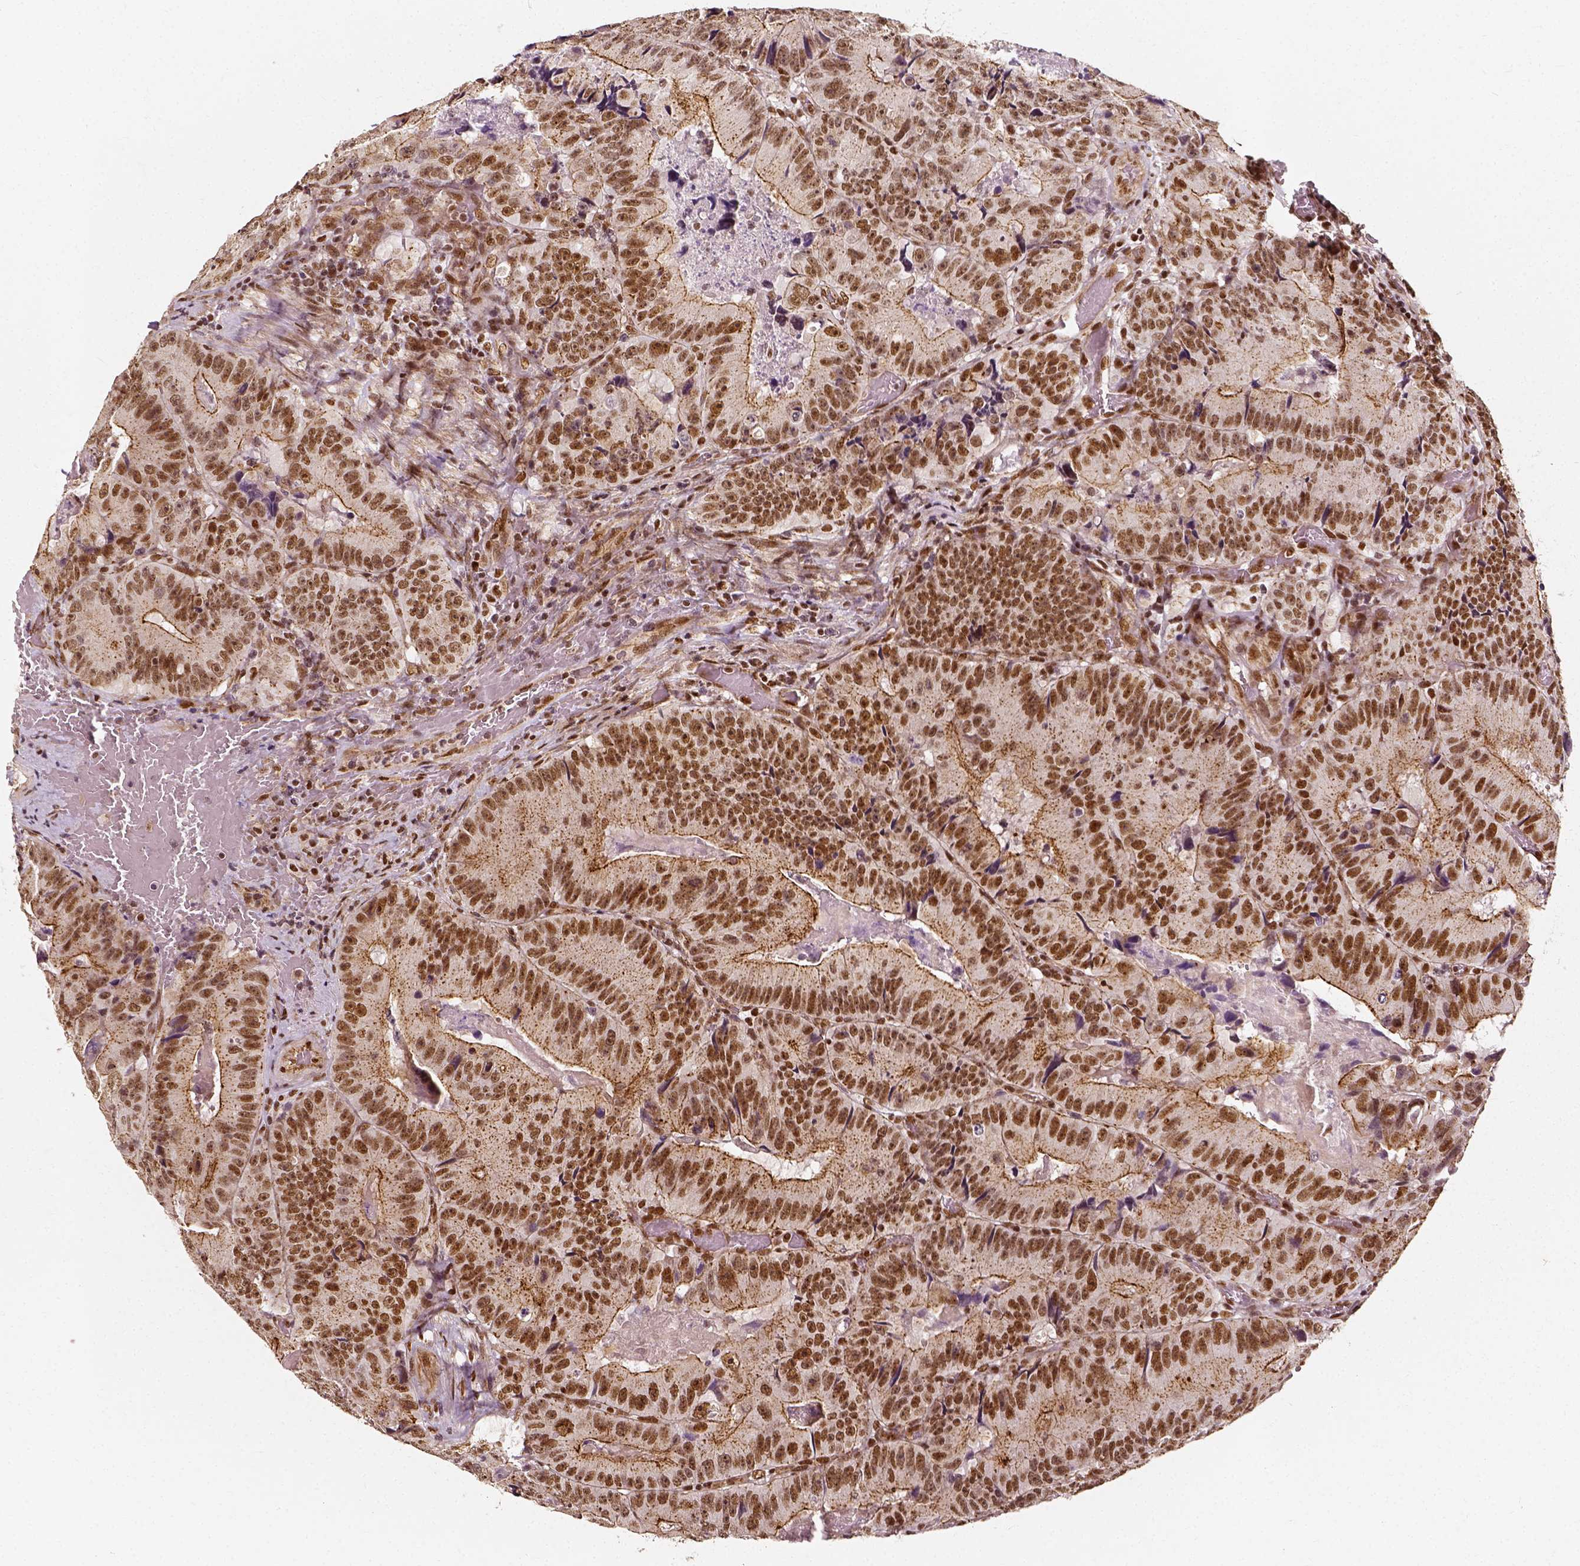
{"staining": {"intensity": "moderate", "quantity": ">75%", "location": "cytoplasmic/membranous,nuclear"}, "tissue": "colorectal cancer", "cell_type": "Tumor cells", "image_type": "cancer", "snomed": [{"axis": "morphology", "description": "Adenocarcinoma, NOS"}, {"axis": "topography", "description": "Colon"}], "caption": "The immunohistochemical stain shows moderate cytoplasmic/membranous and nuclear positivity in tumor cells of adenocarcinoma (colorectal) tissue.", "gene": "NACC1", "patient": {"sex": "female", "age": 86}}